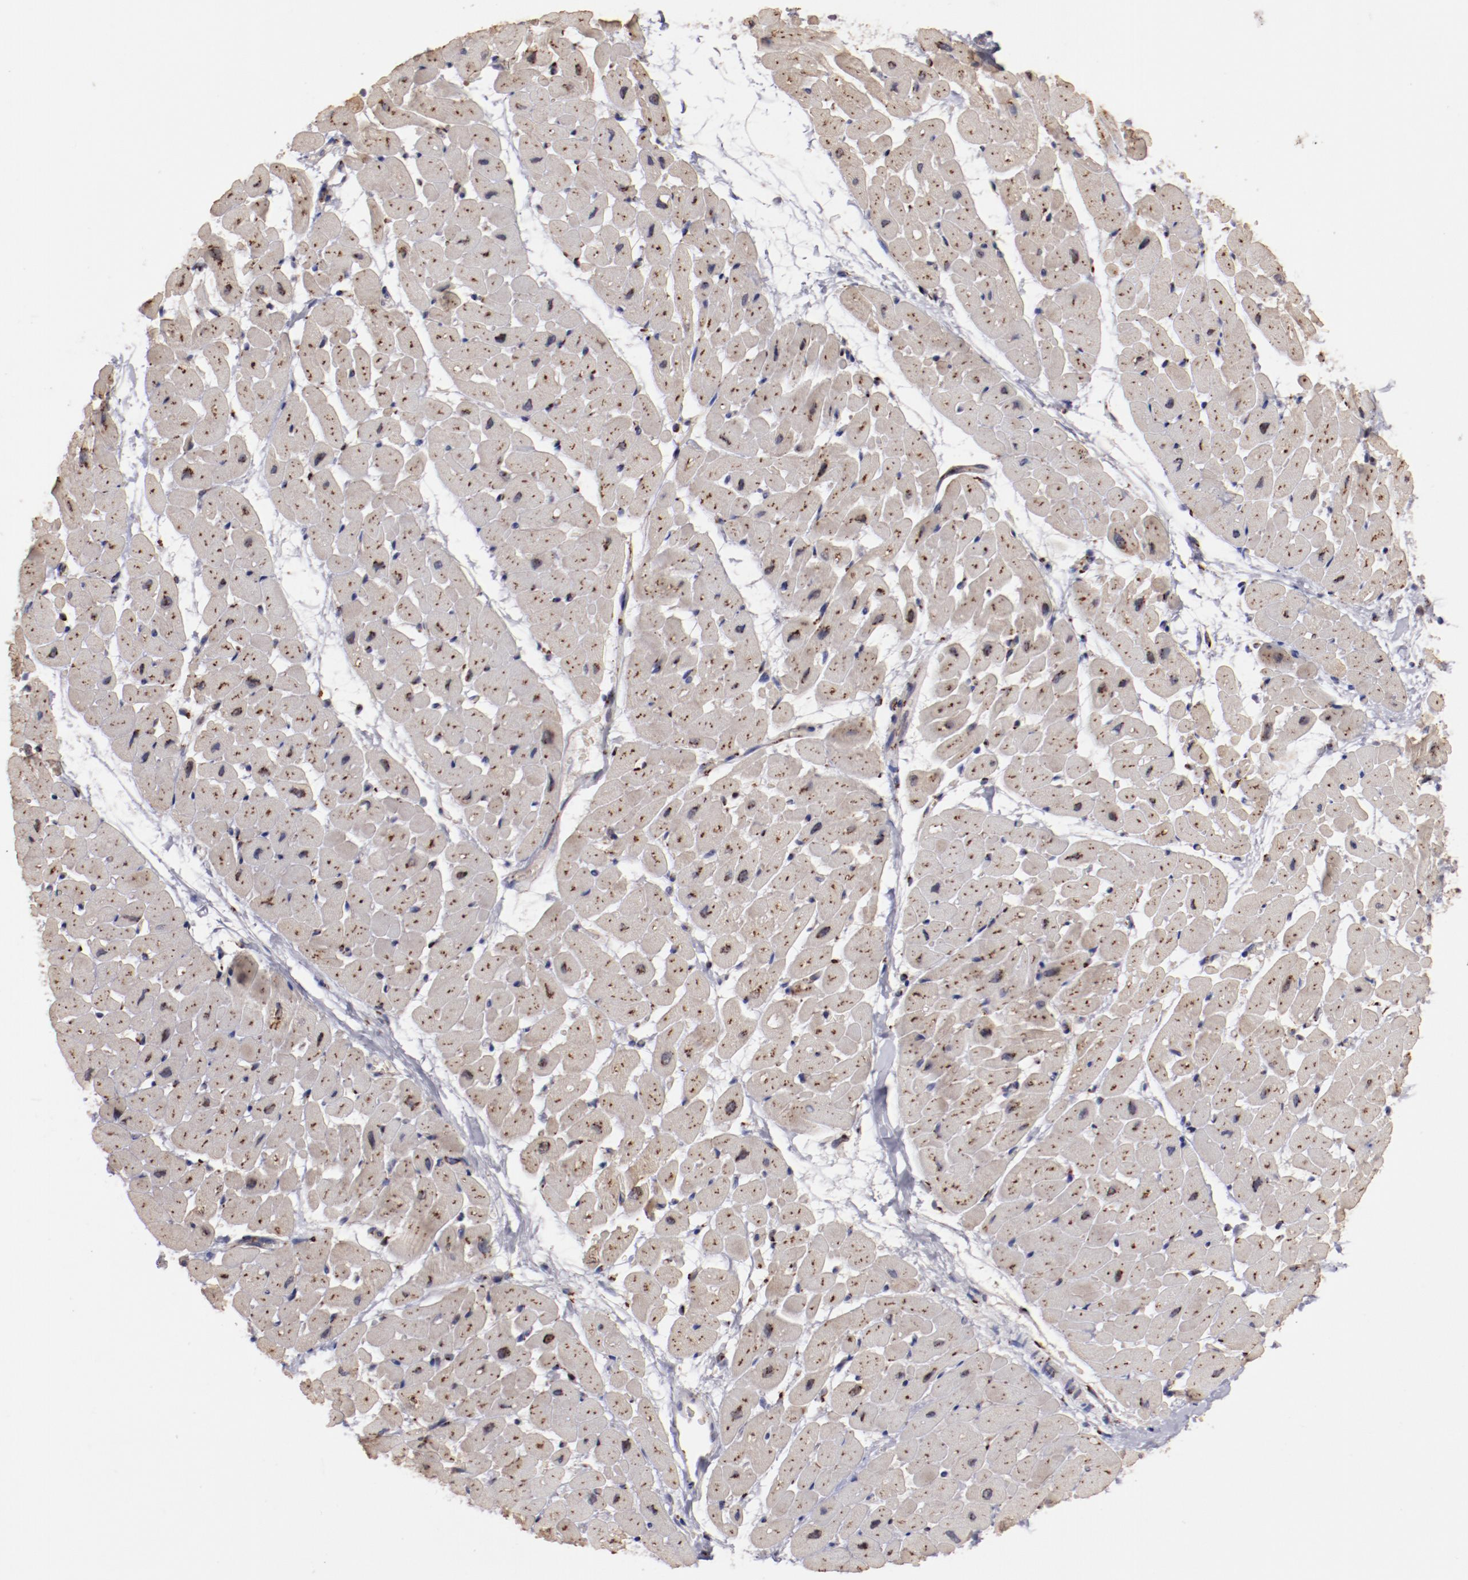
{"staining": {"intensity": "moderate", "quantity": "25%-75%", "location": "cytoplasmic/membranous"}, "tissue": "heart muscle", "cell_type": "Cardiomyocytes", "image_type": "normal", "snomed": [{"axis": "morphology", "description": "Normal tissue, NOS"}, {"axis": "topography", "description": "Heart"}], "caption": "This histopathology image reveals immunohistochemistry staining of normal human heart muscle, with medium moderate cytoplasmic/membranous expression in about 25%-75% of cardiomyocytes.", "gene": "GOLIM4", "patient": {"sex": "male", "age": 45}}